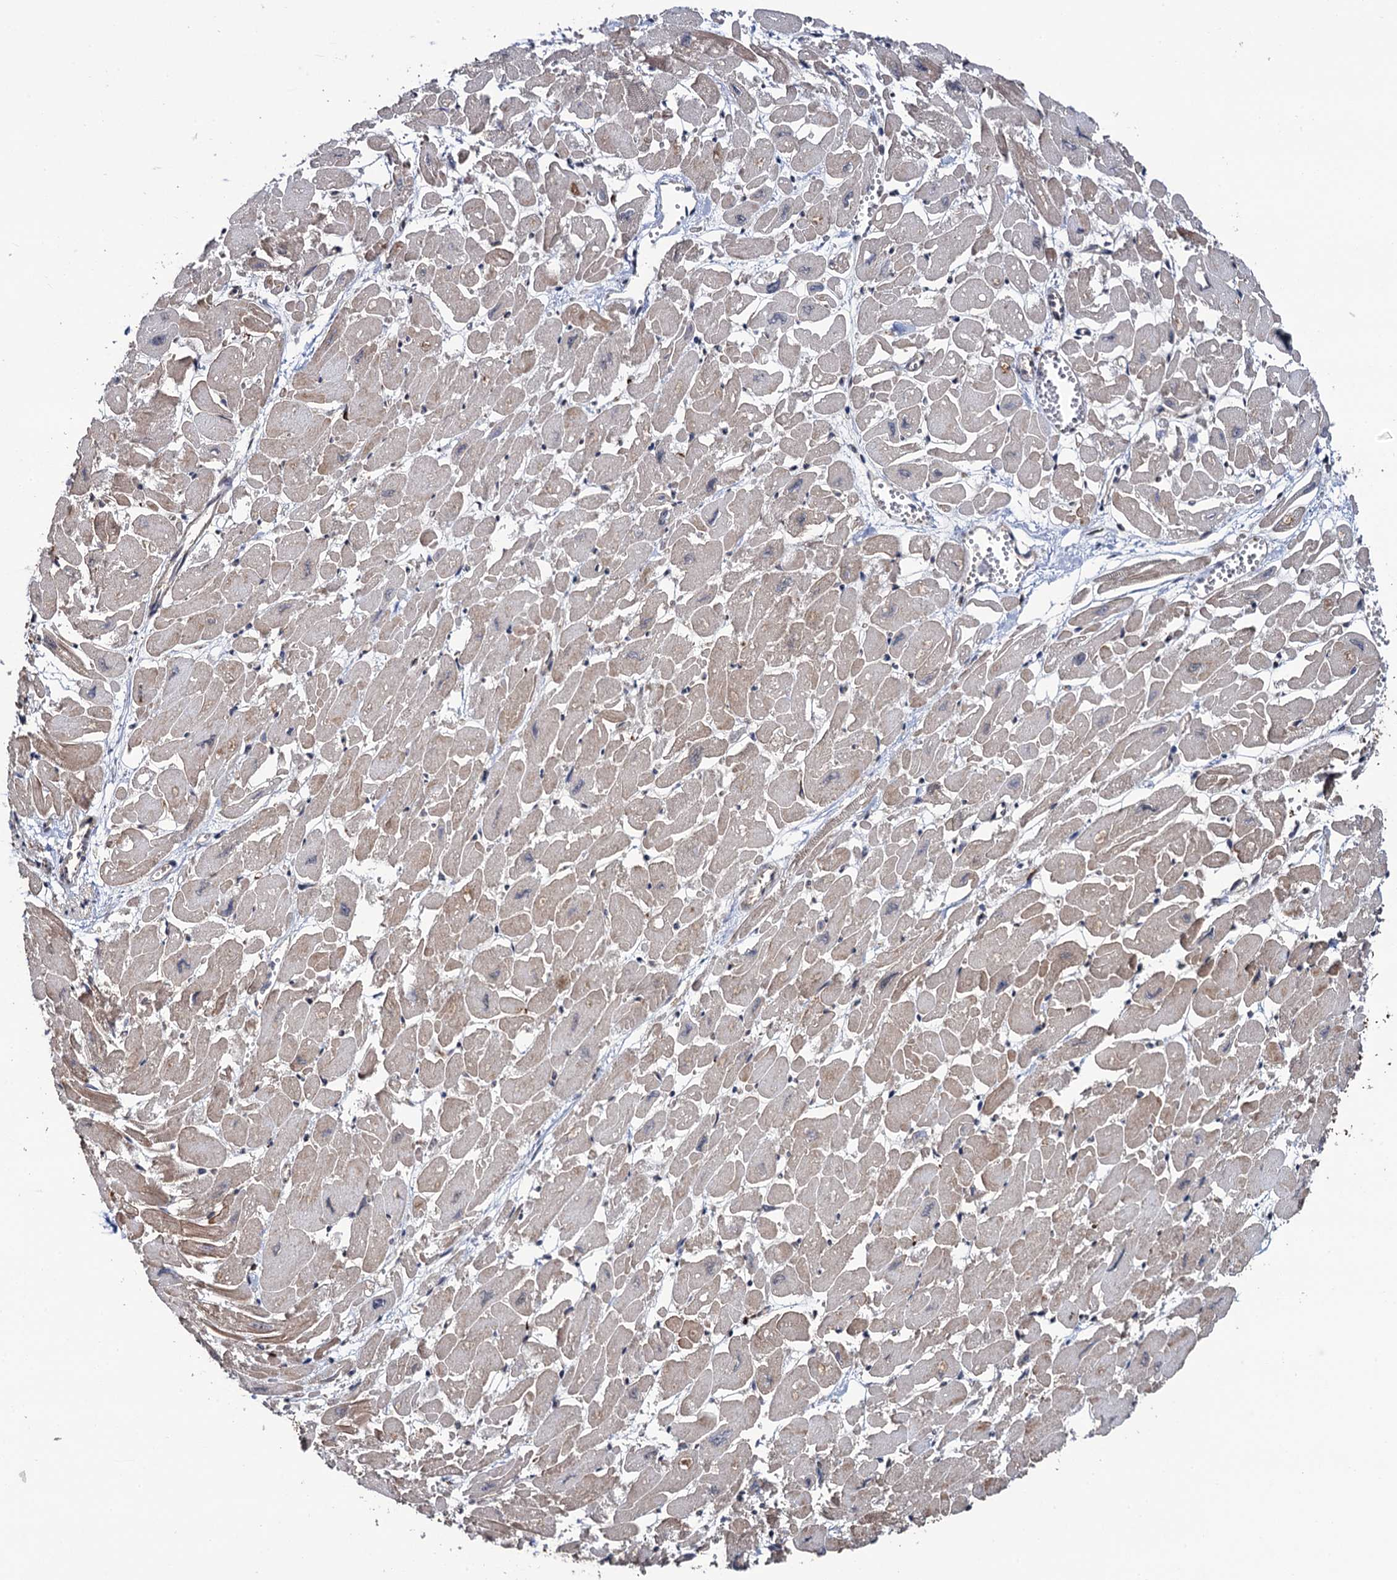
{"staining": {"intensity": "weak", "quantity": "<25%", "location": "cytoplasmic/membranous"}, "tissue": "heart muscle", "cell_type": "Cardiomyocytes", "image_type": "normal", "snomed": [{"axis": "morphology", "description": "Normal tissue, NOS"}, {"axis": "topography", "description": "Heart"}], "caption": "Heart muscle was stained to show a protein in brown. There is no significant staining in cardiomyocytes. (Brightfield microscopy of DAB (3,3'-diaminobenzidine) IHC at high magnification).", "gene": "CDC23", "patient": {"sex": "male", "age": 54}}